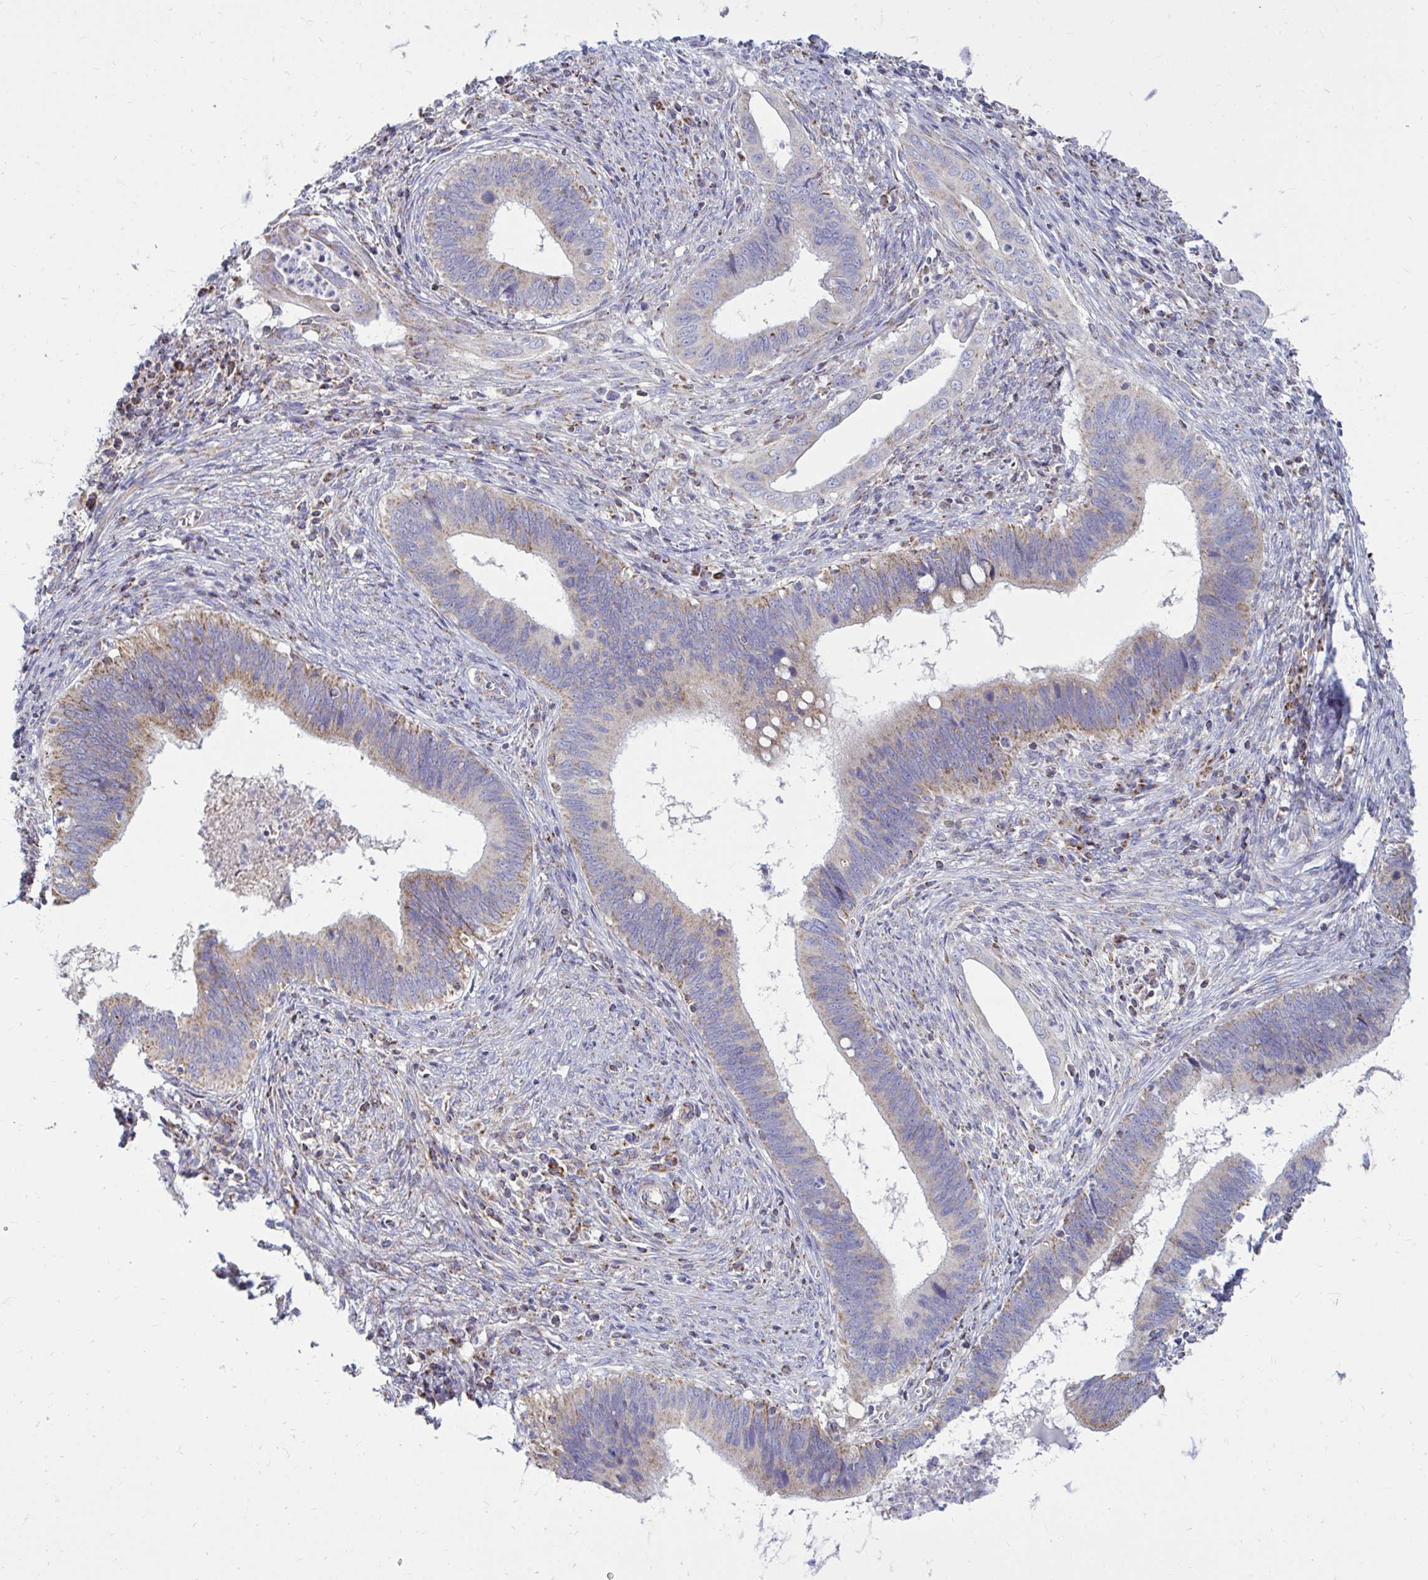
{"staining": {"intensity": "weak", "quantity": "<25%", "location": "cytoplasmic/membranous"}, "tissue": "cervical cancer", "cell_type": "Tumor cells", "image_type": "cancer", "snomed": [{"axis": "morphology", "description": "Adenocarcinoma, NOS"}, {"axis": "topography", "description": "Cervix"}], "caption": "This is a image of IHC staining of cervical cancer, which shows no expression in tumor cells.", "gene": "OR10R2", "patient": {"sex": "female", "age": 42}}